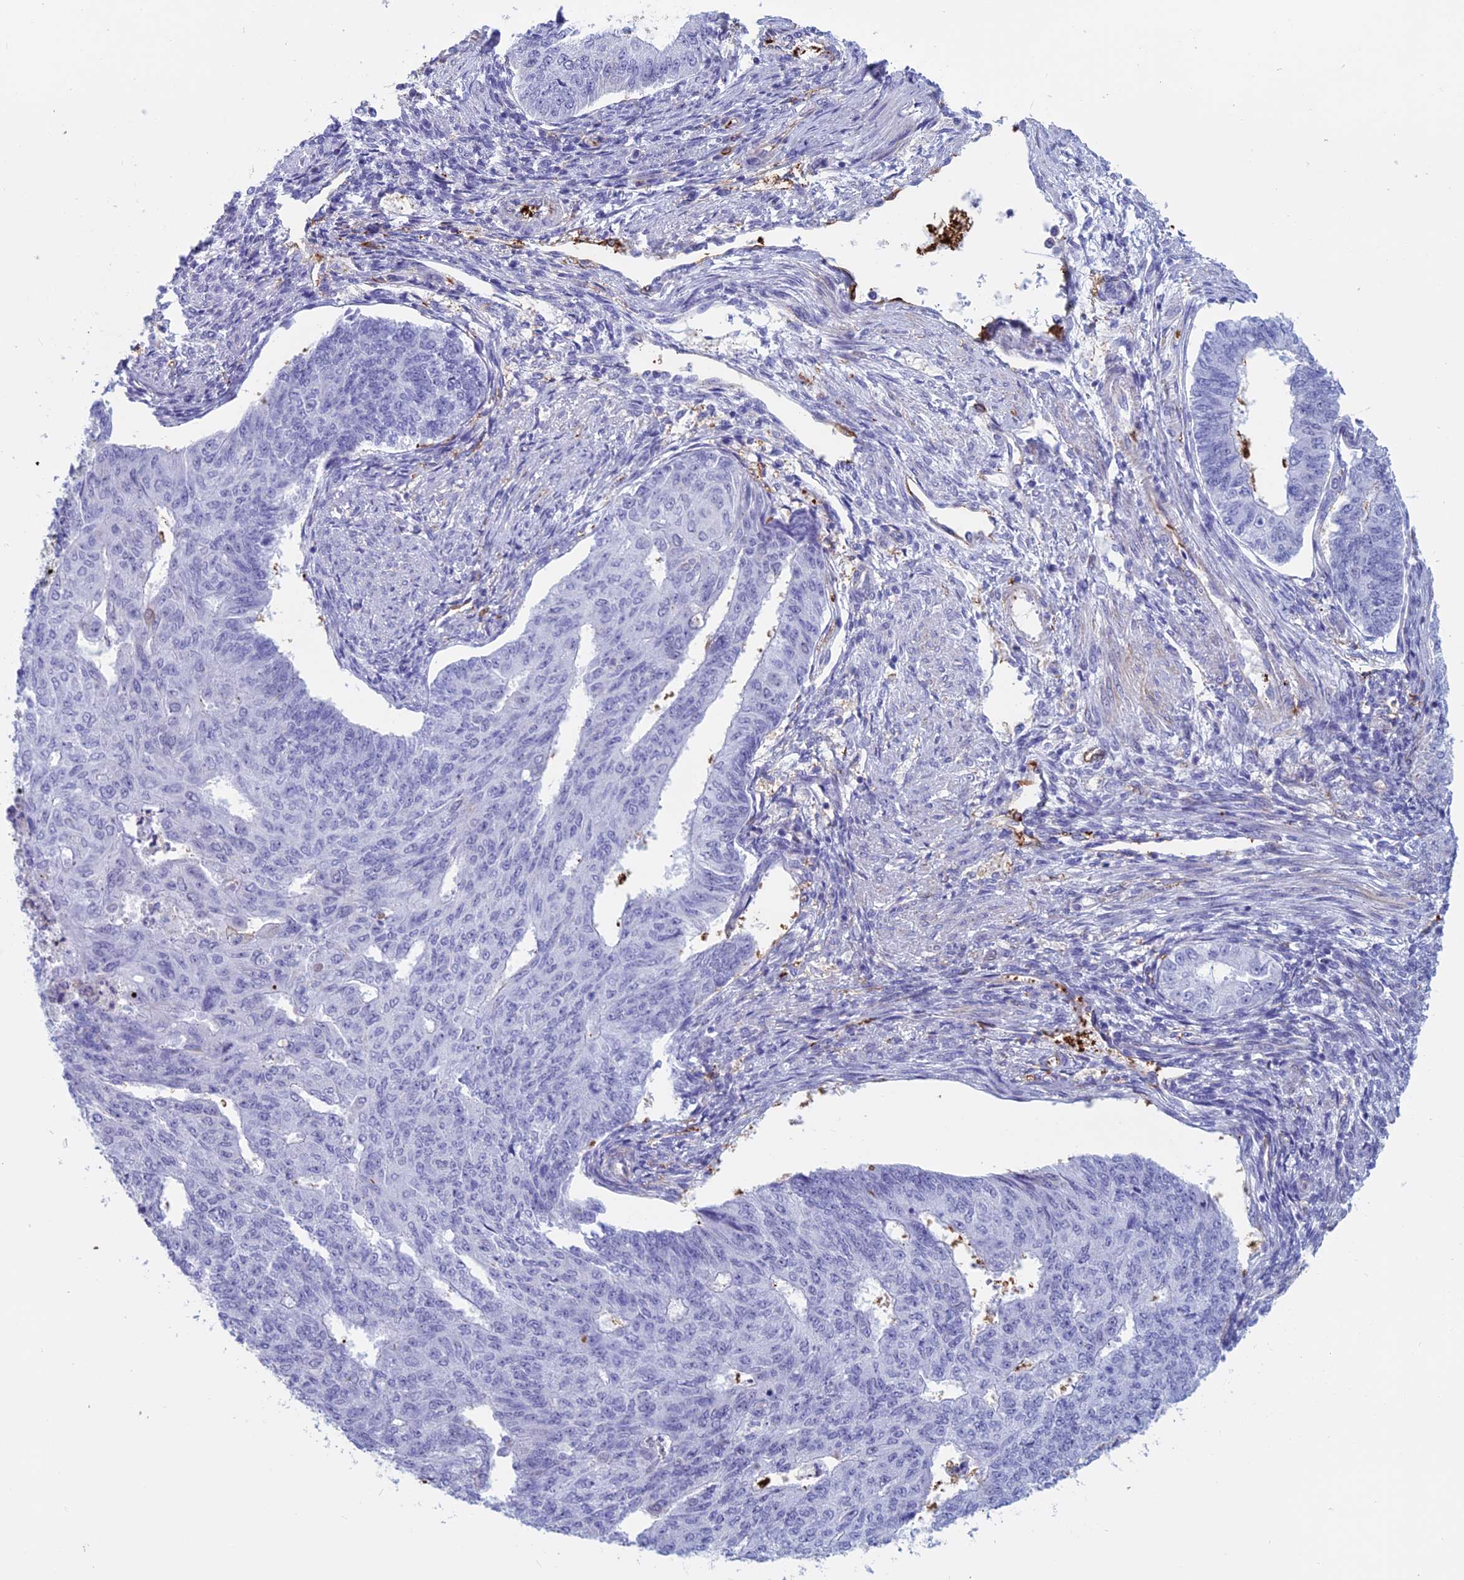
{"staining": {"intensity": "negative", "quantity": "none", "location": "none"}, "tissue": "endometrial cancer", "cell_type": "Tumor cells", "image_type": "cancer", "snomed": [{"axis": "morphology", "description": "Adenocarcinoma, NOS"}, {"axis": "topography", "description": "Endometrium"}], "caption": "Tumor cells show no significant protein staining in endometrial adenocarcinoma.", "gene": "ANGPTL2", "patient": {"sex": "female", "age": 32}}